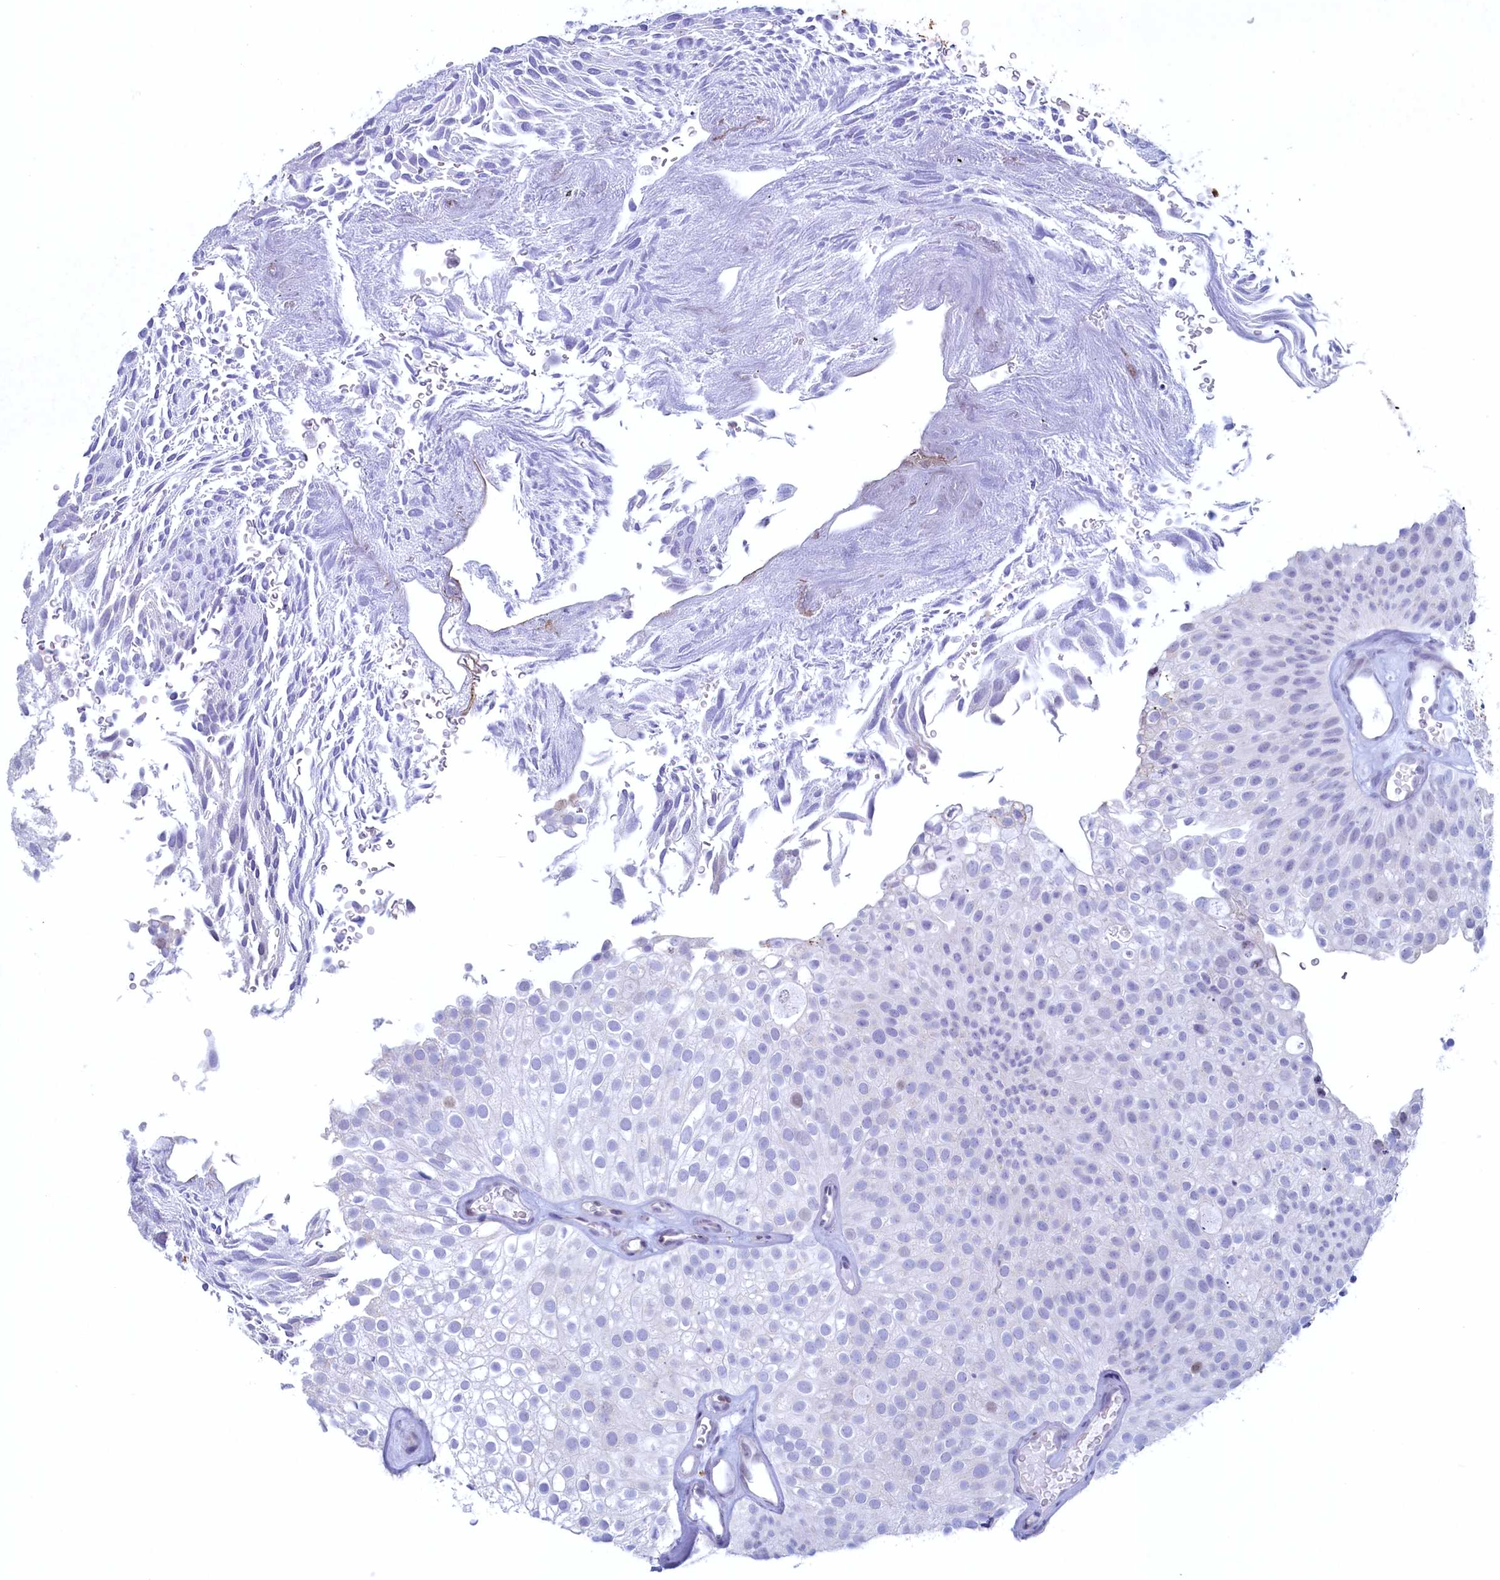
{"staining": {"intensity": "negative", "quantity": "none", "location": "none"}, "tissue": "urothelial cancer", "cell_type": "Tumor cells", "image_type": "cancer", "snomed": [{"axis": "morphology", "description": "Urothelial carcinoma, Low grade"}, {"axis": "topography", "description": "Urinary bladder"}], "caption": "Urothelial cancer was stained to show a protein in brown. There is no significant positivity in tumor cells. The staining was performed using DAB to visualize the protein expression in brown, while the nuclei were stained in blue with hematoxylin (Magnification: 20x).", "gene": "WDR76", "patient": {"sex": "male", "age": 78}}